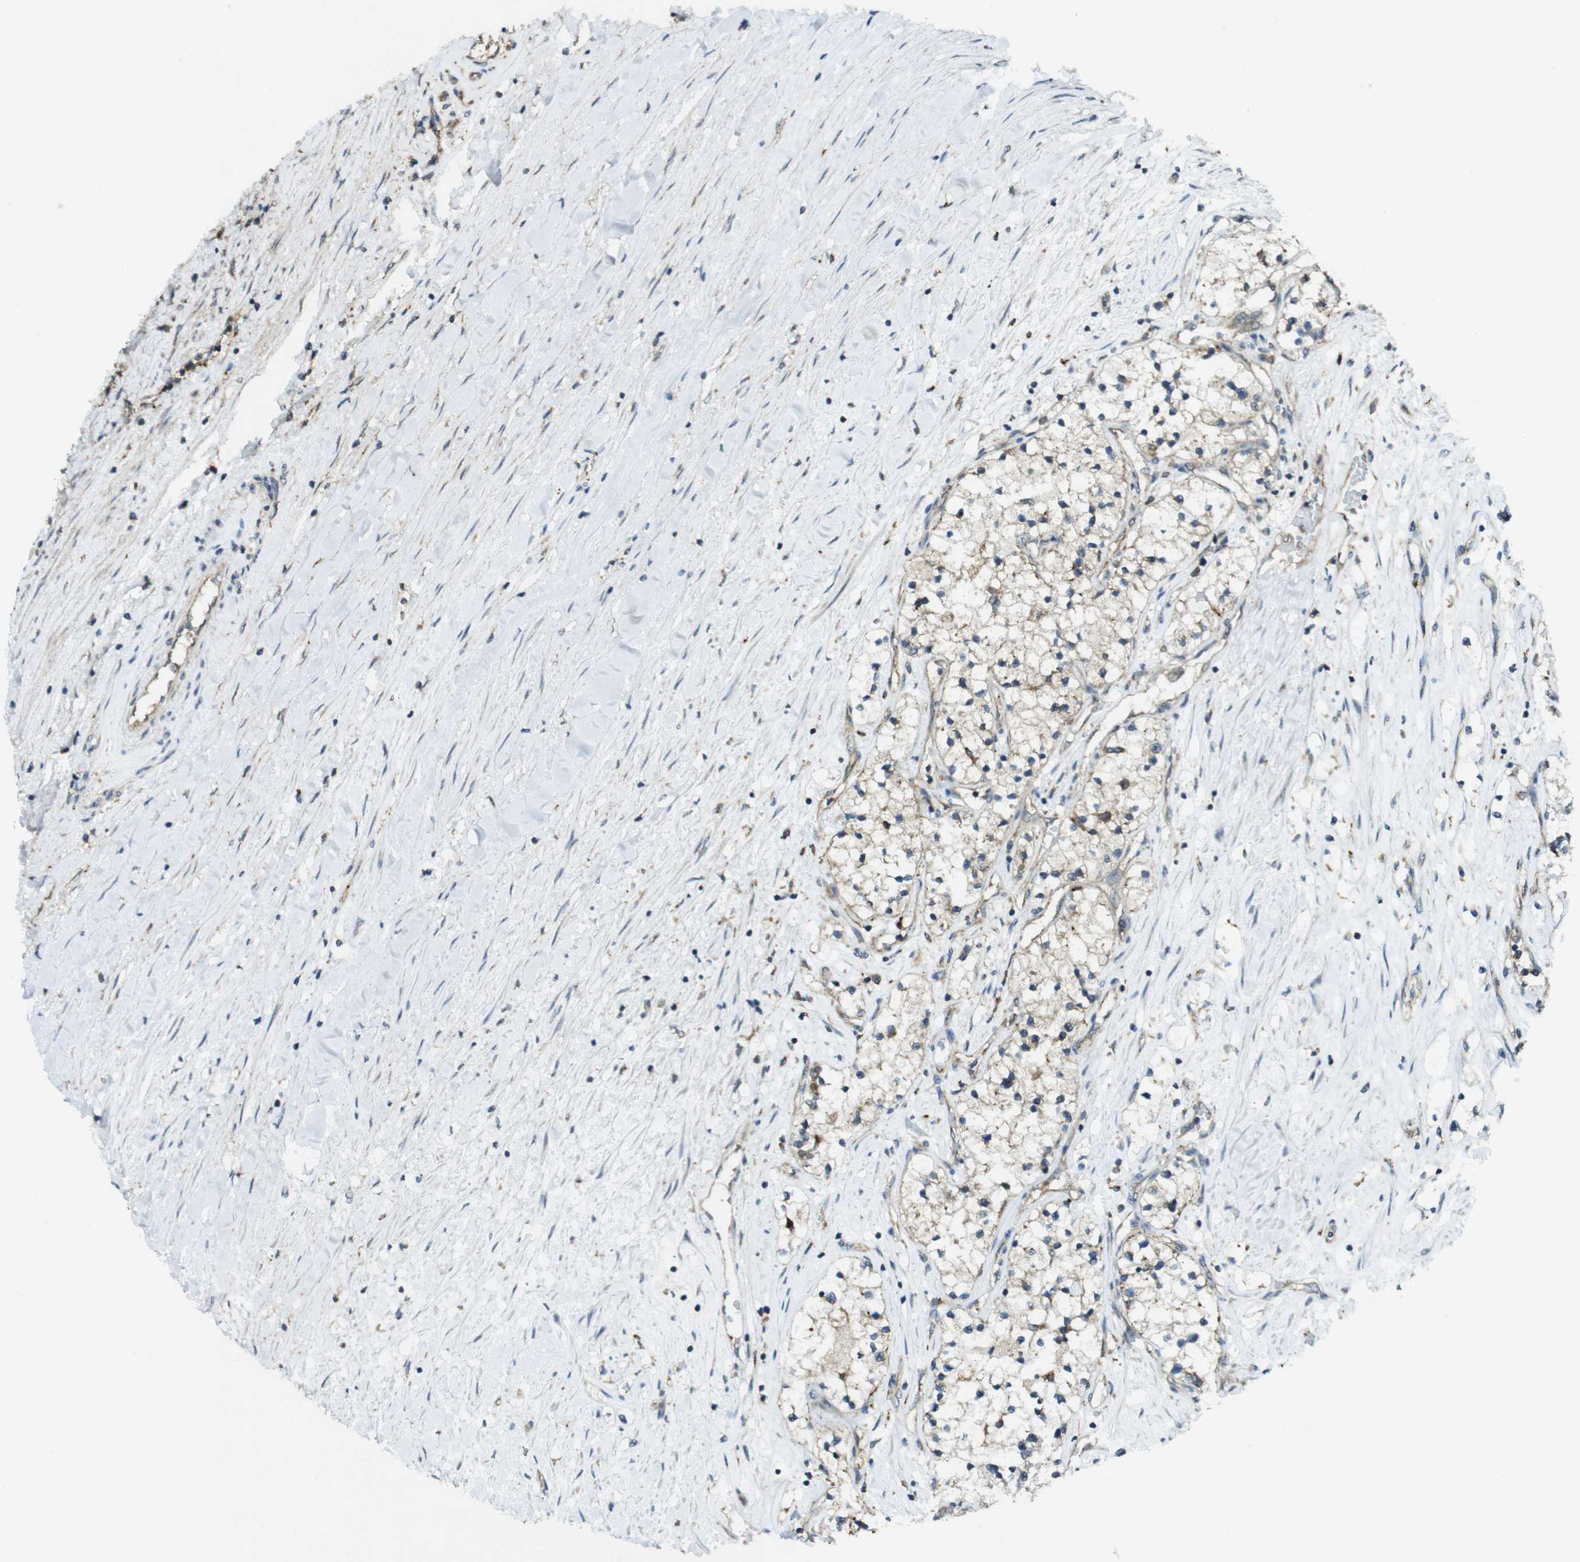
{"staining": {"intensity": "weak", "quantity": ">75%", "location": "cytoplasmic/membranous"}, "tissue": "renal cancer", "cell_type": "Tumor cells", "image_type": "cancer", "snomed": [{"axis": "morphology", "description": "Adenocarcinoma, NOS"}, {"axis": "topography", "description": "Kidney"}], "caption": "Immunohistochemistry photomicrograph of renal cancer stained for a protein (brown), which demonstrates low levels of weak cytoplasmic/membranous positivity in about >75% of tumor cells.", "gene": "BRI3BP", "patient": {"sex": "male", "age": 68}}